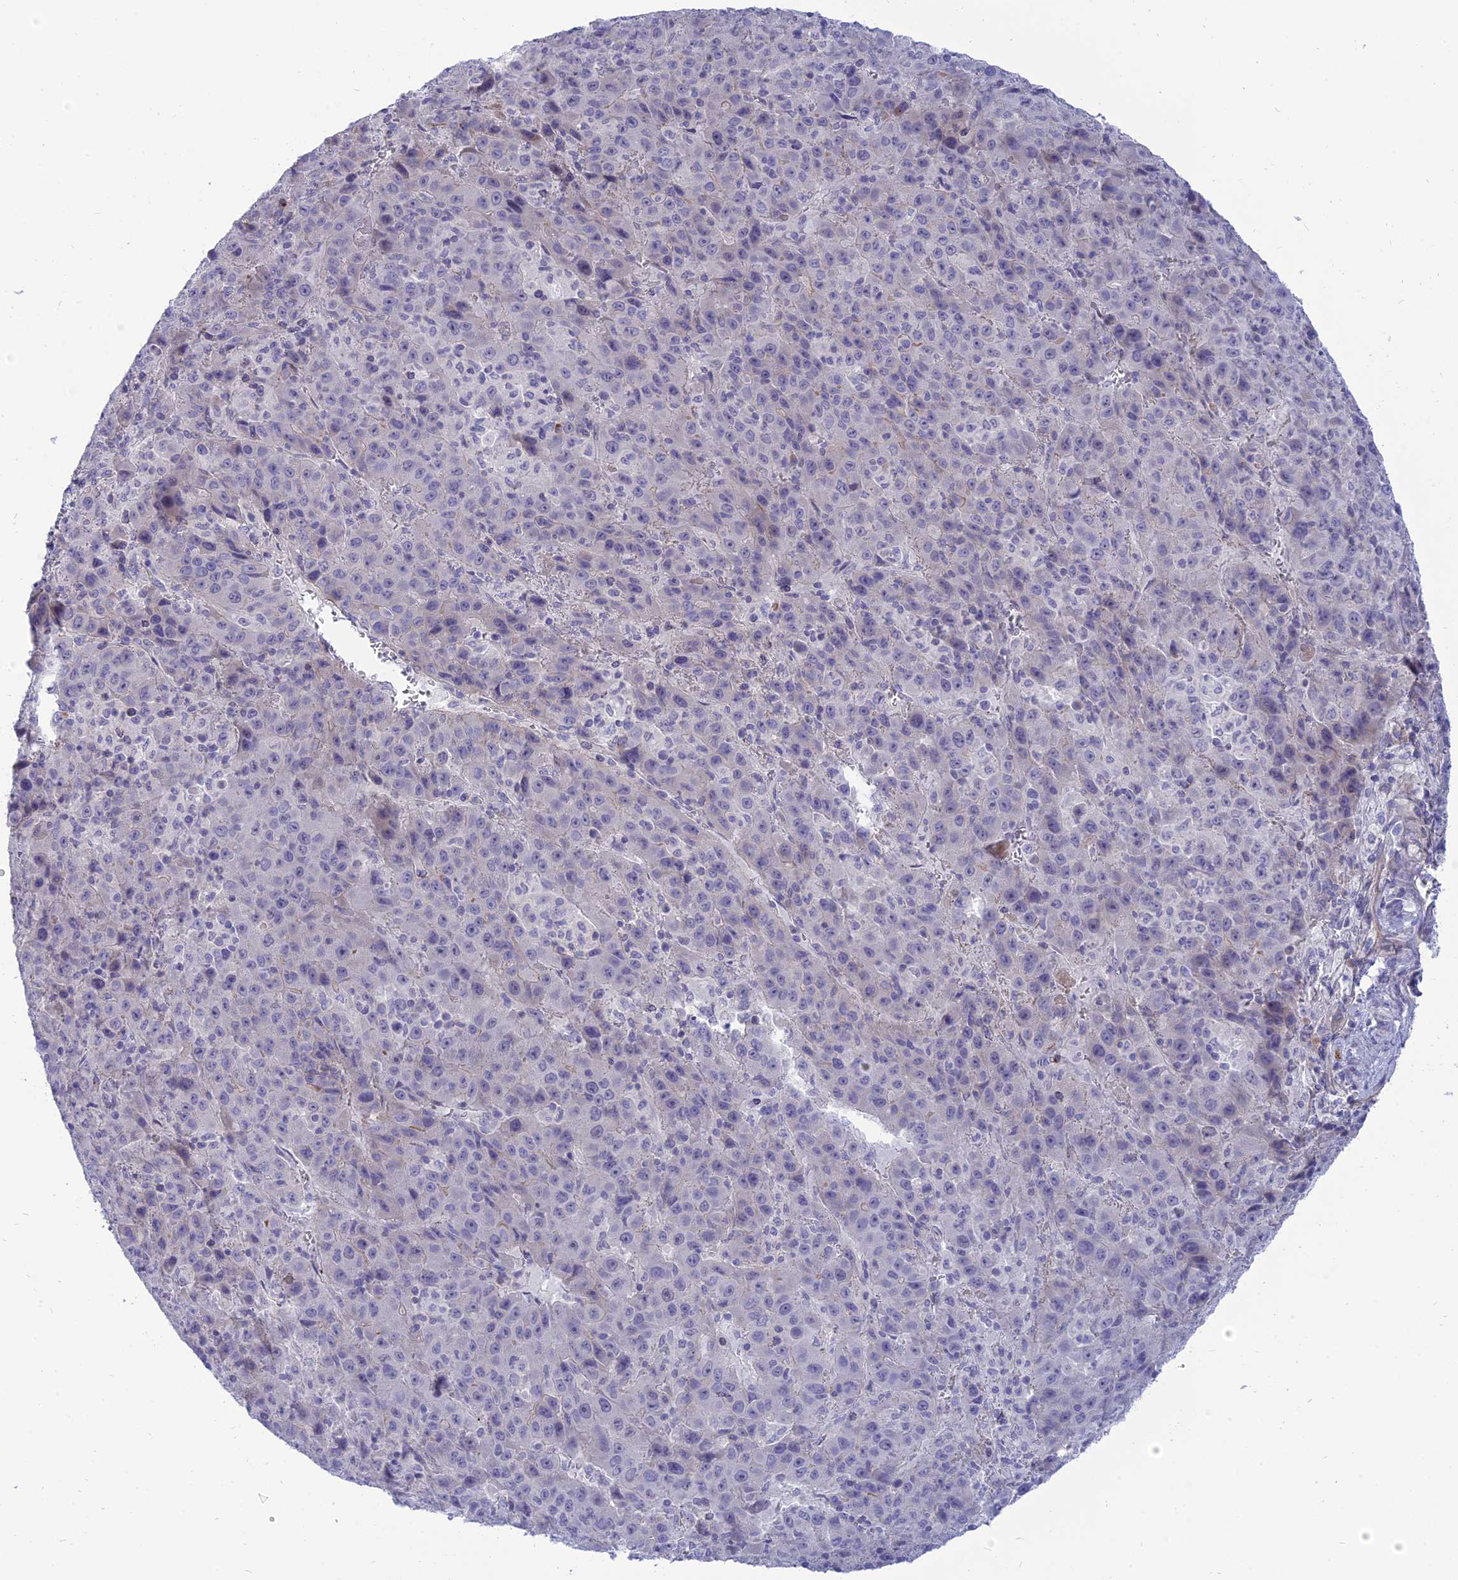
{"staining": {"intensity": "negative", "quantity": "none", "location": "none"}, "tissue": "liver cancer", "cell_type": "Tumor cells", "image_type": "cancer", "snomed": [{"axis": "morphology", "description": "Carcinoma, Hepatocellular, NOS"}, {"axis": "topography", "description": "Liver"}], "caption": "Immunohistochemistry (IHC) histopathology image of neoplastic tissue: human liver cancer (hepatocellular carcinoma) stained with DAB demonstrates no significant protein expression in tumor cells.", "gene": "MBD3L1", "patient": {"sex": "female", "age": 53}}